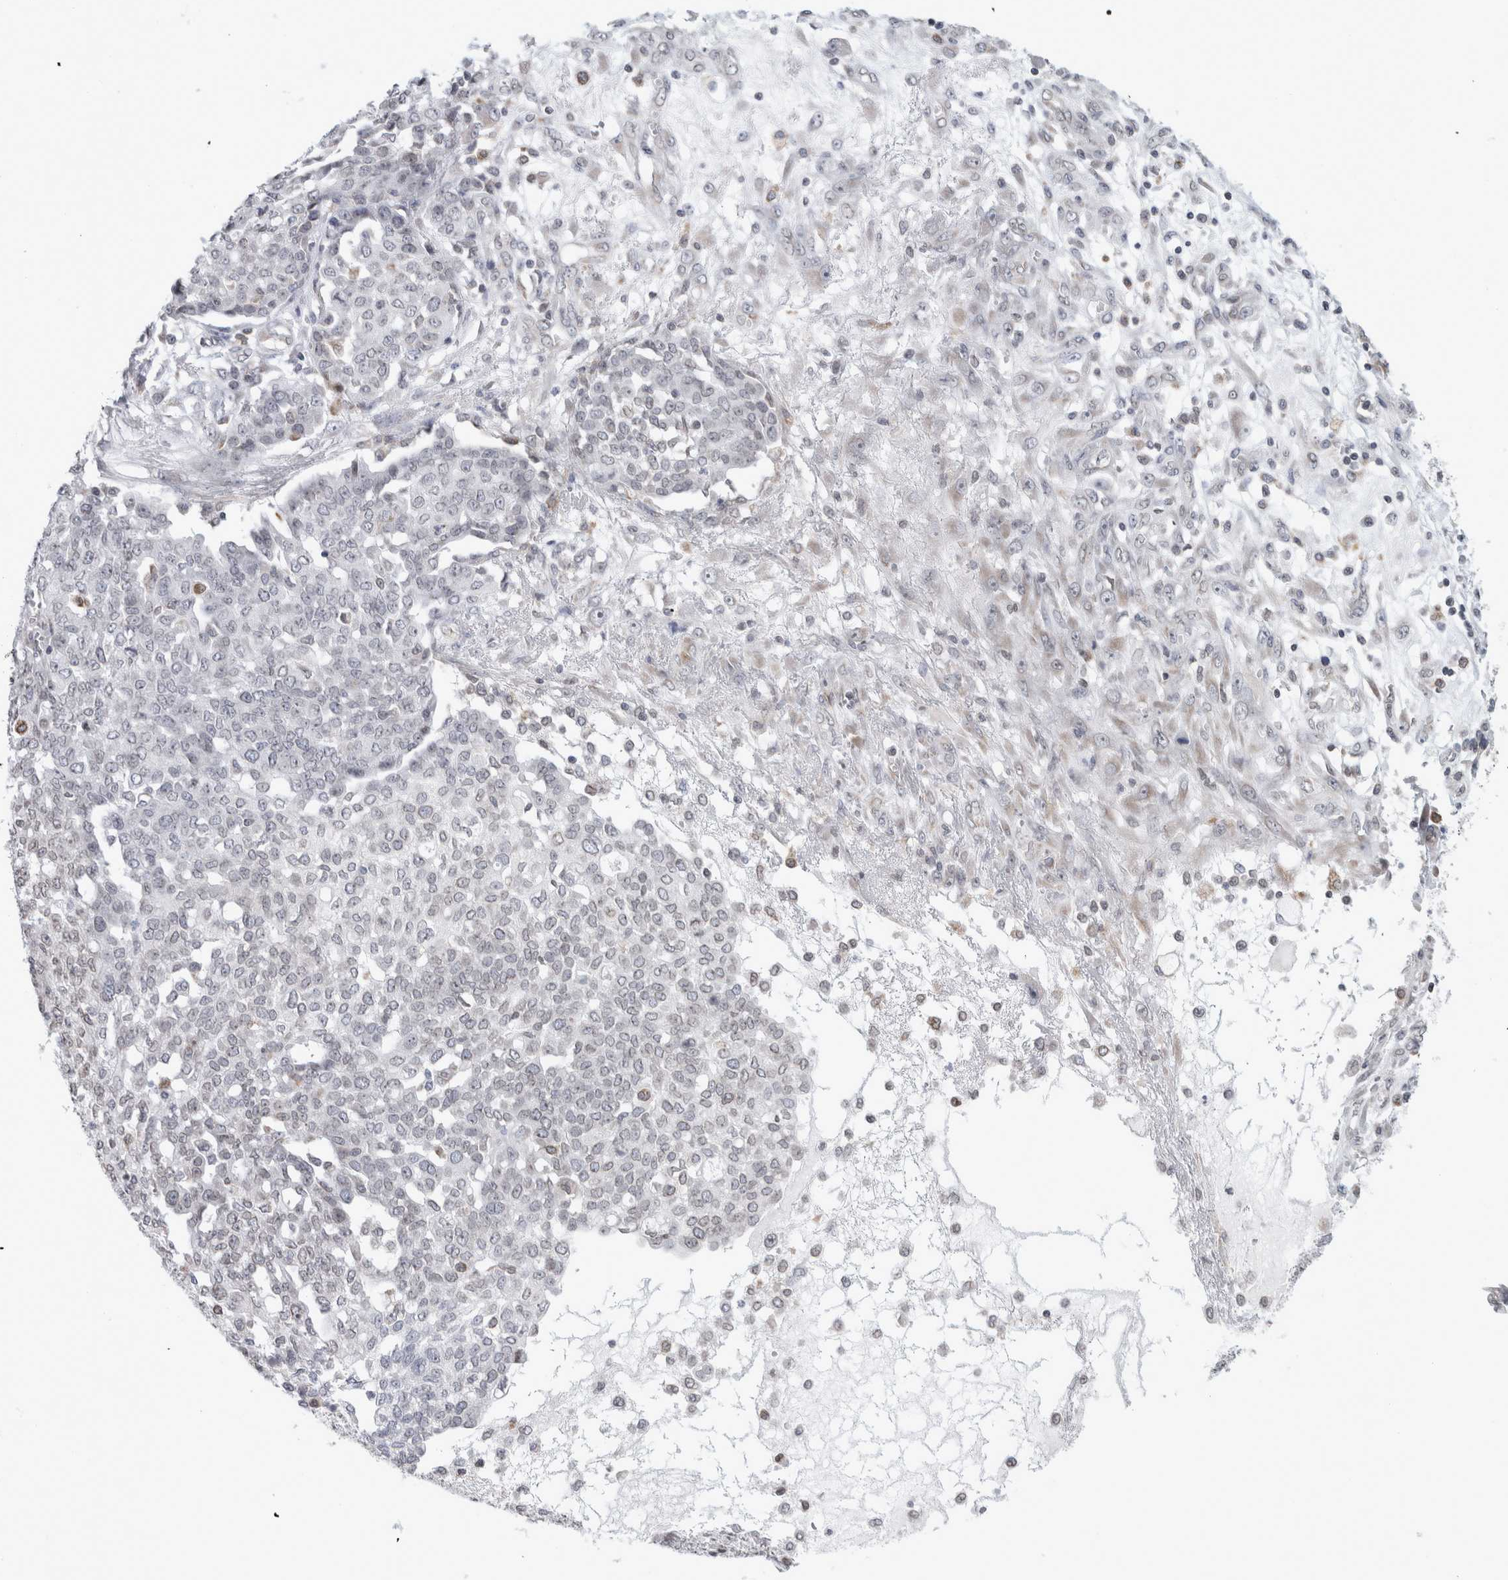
{"staining": {"intensity": "negative", "quantity": "none", "location": "none"}, "tissue": "ovarian cancer", "cell_type": "Tumor cells", "image_type": "cancer", "snomed": [{"axis": "morphology", "description": "Cystadenocarcinoma, serous, NOS"}, {"axis": "topography", "description": "Soft tissue"}, {"axis": "topography", "description": "Ovary"}], "caption": "Histopathology image shows no protein expression in tumor cells of ovarian cancer tissue. The staining is performed using DAB (3,3'-diaminobenzidine) brown chromogen with nuclei counter-stained in using hematoxylin.", "gene": "RBMX2", "patient": {"sex": "female", "age": 57}}